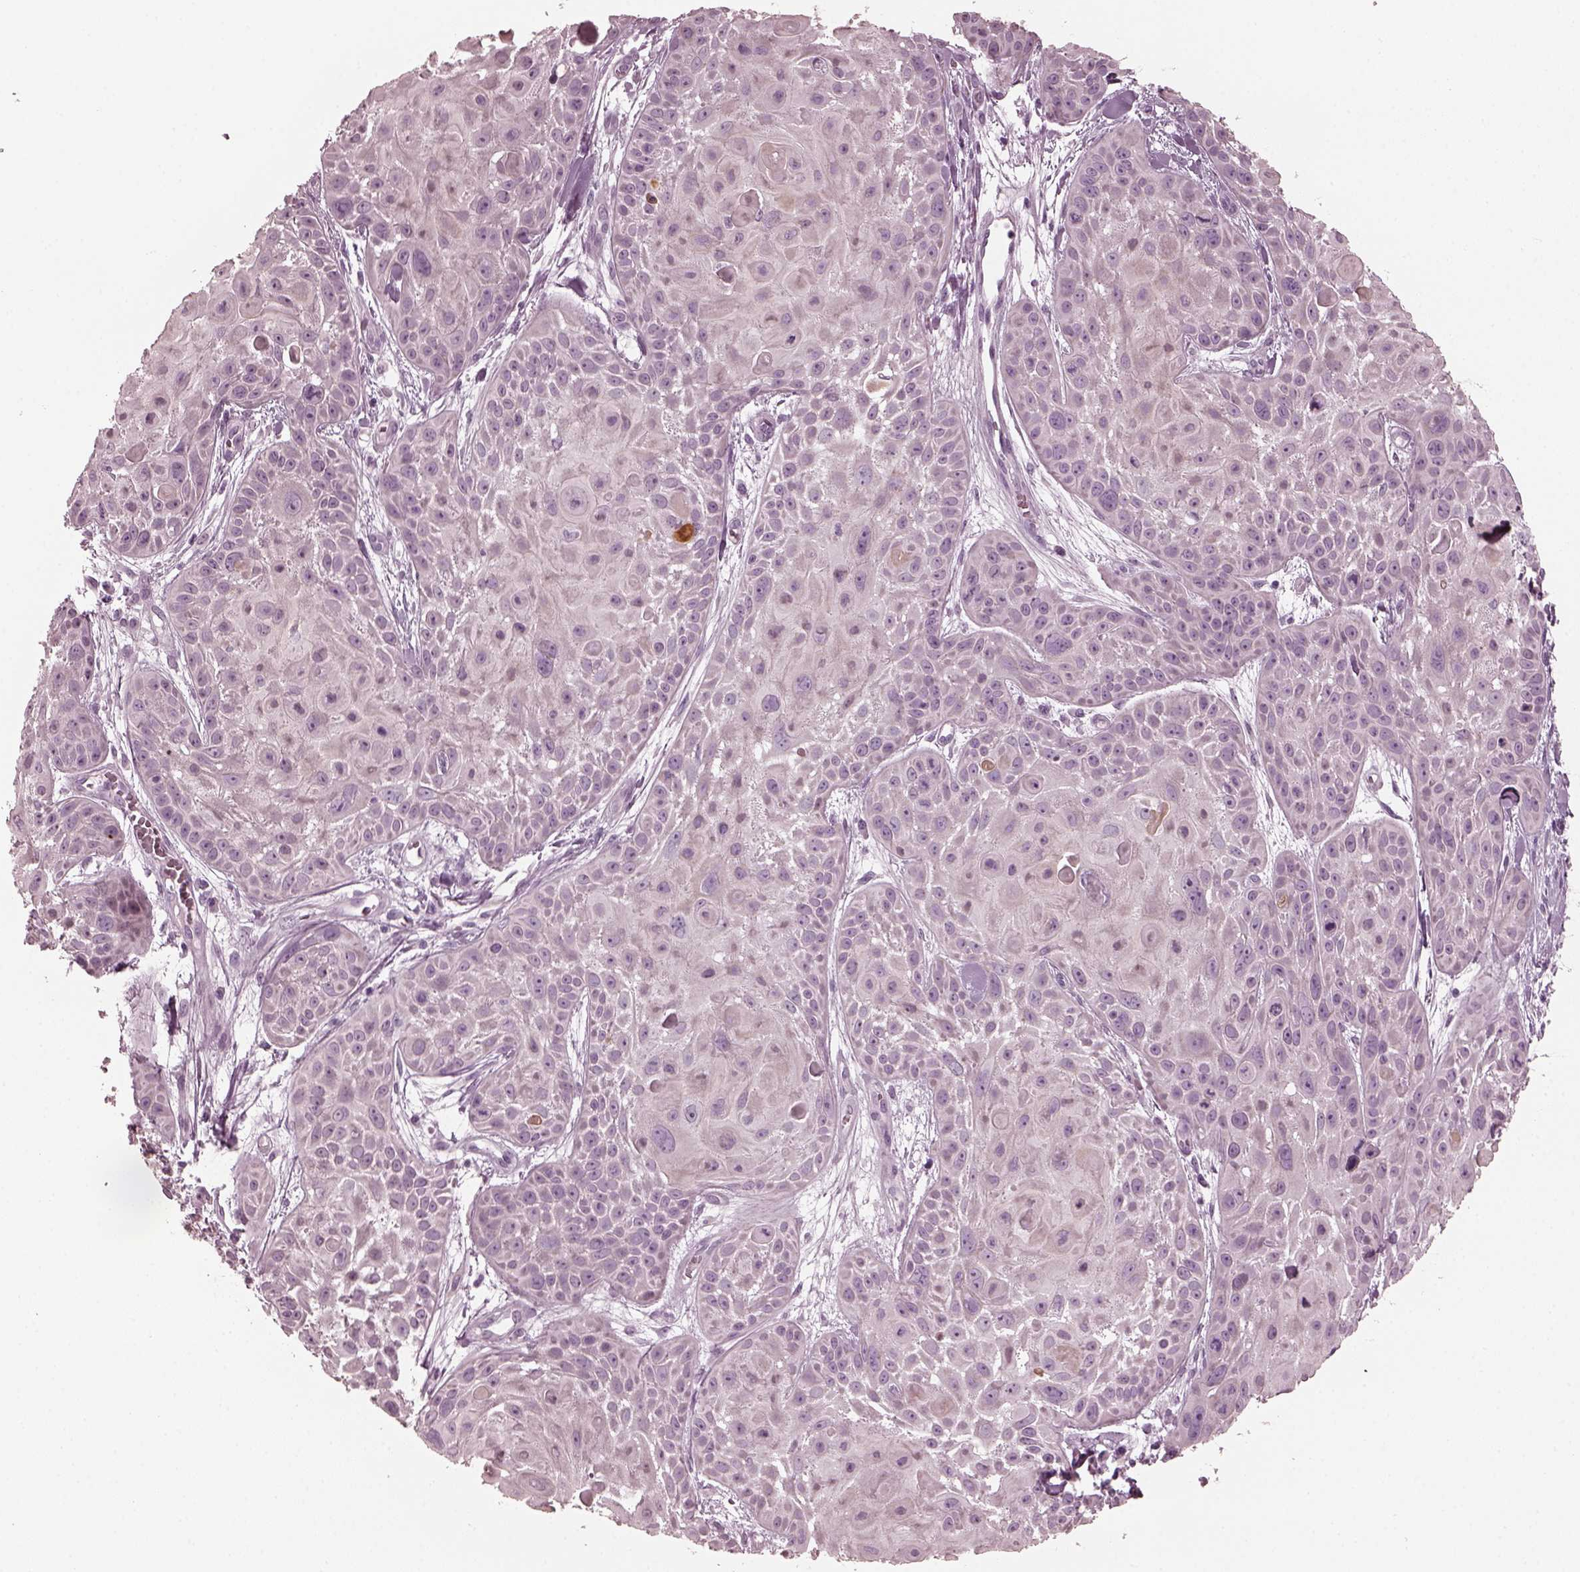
{"staining": {"intensity": "negative", "quantity": "none", "location": "none"}, "tissue": "skin cancer", "cell_type": "Tumor cells", "image_type": "cancer", "snomed": [{"axis": "morphology", "description": "Squamous cell carcinoma, NOS"}, {"axis": "topography", "description": "Skin"}, {"axis": "topography", "description": "Anal"}], "caption": "The immunohistochemistry (IHC) image has no significant staining in tumor cells of squamous cell carcinoma (skin) tissue.", "gene": "GRM6", "patient": {"sex": "female", "age": 75}}